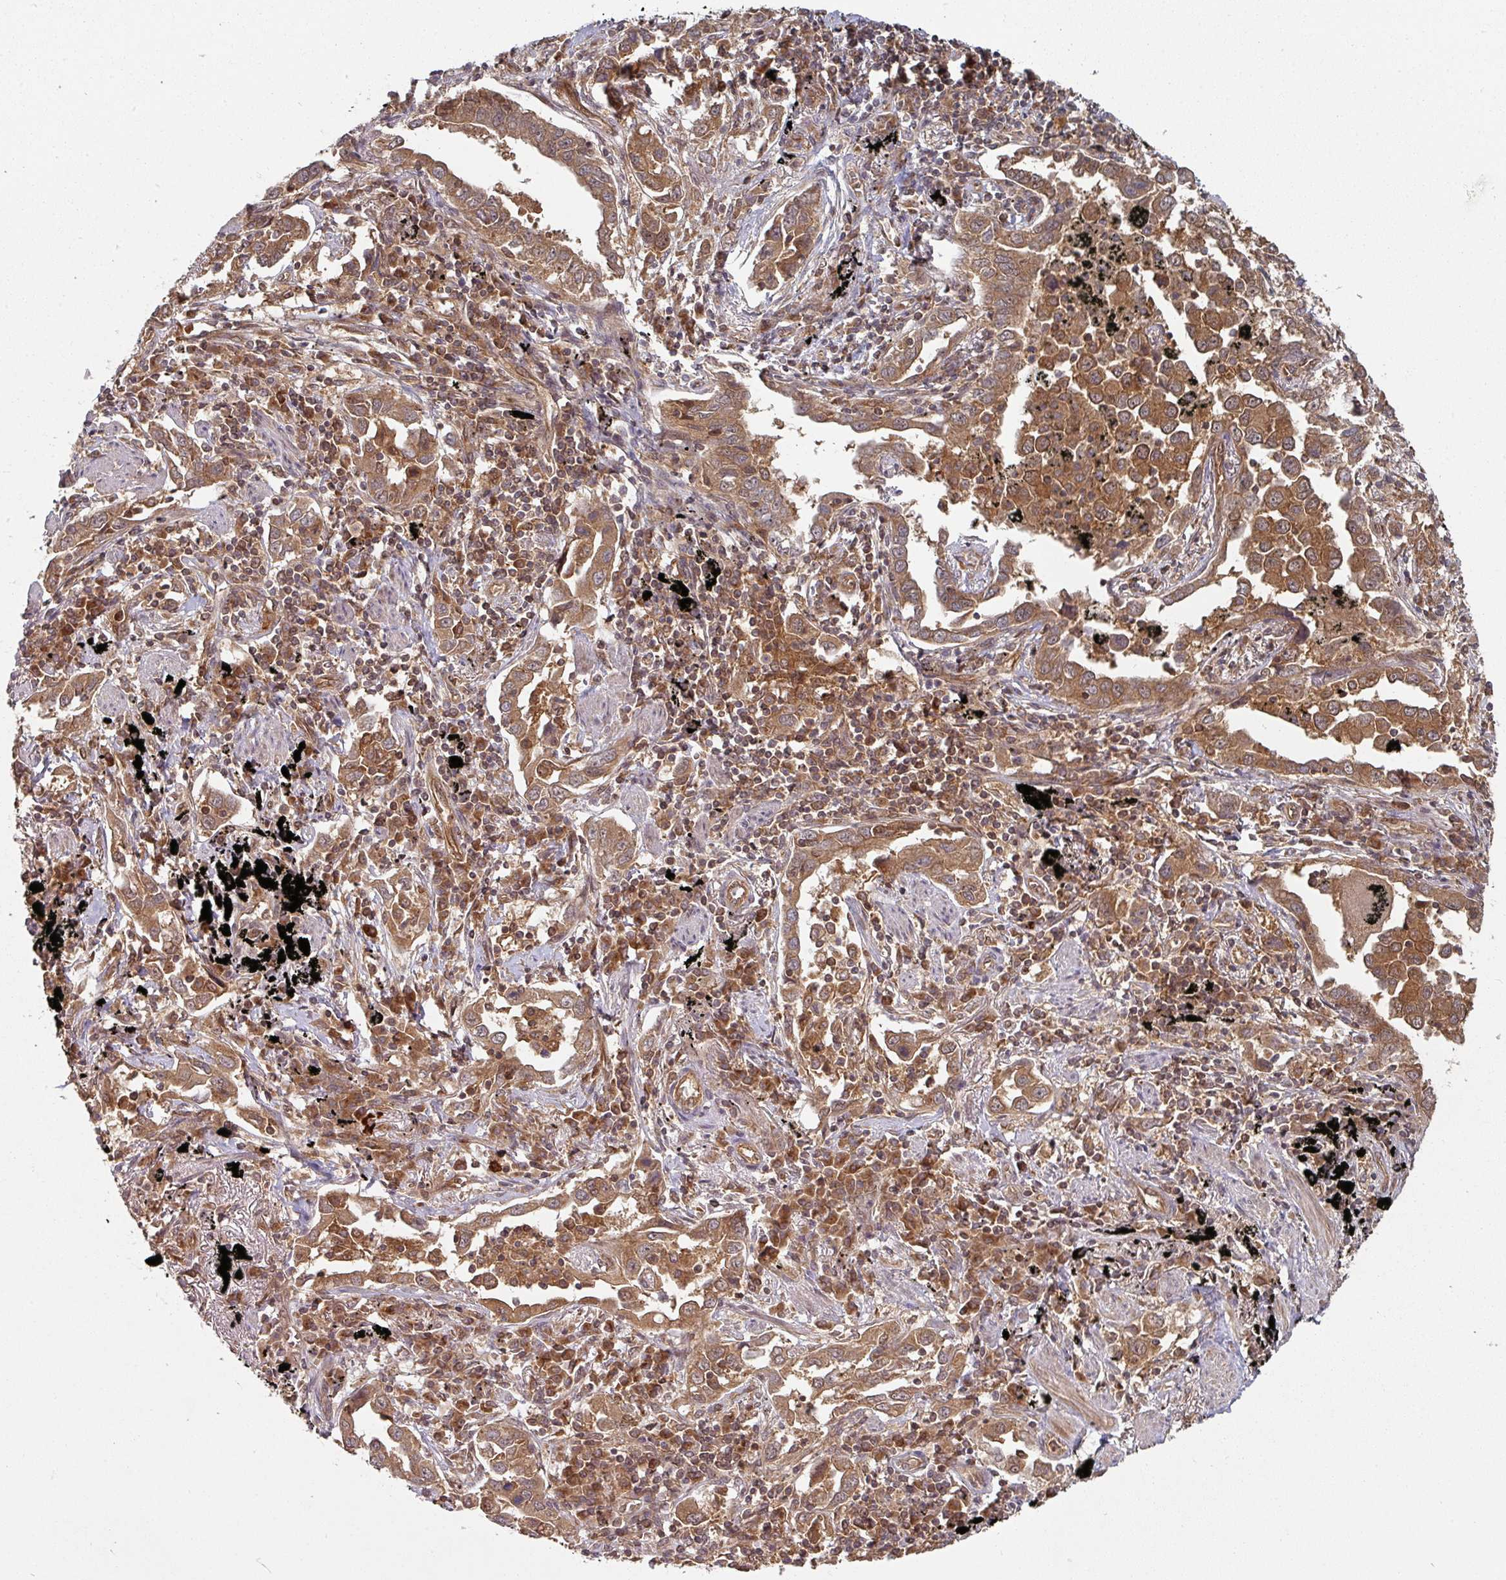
{"staining": {"intensity": "moderate", "quantity": ">75%", "location": "cytoplasmic/membranous"}, "tissue": "lung cancer", "cell_type": "Tumor cells", "image_type": "cancer", "snomed": [{"axis": "morphology", "description": "Adenocarcinoma, NOS"}, {"axis": "topography", "description": "Lung"}], "caption": "Moderate cytoplasmic/membranous positivity for a protein is seen in about >75% of tumor cells of lung cancer (adenocarcinoma) using immunohistochemistry (IHC).", "gene": "EIF4EBP2", "patient": {"sex": "male", "age": 67}}